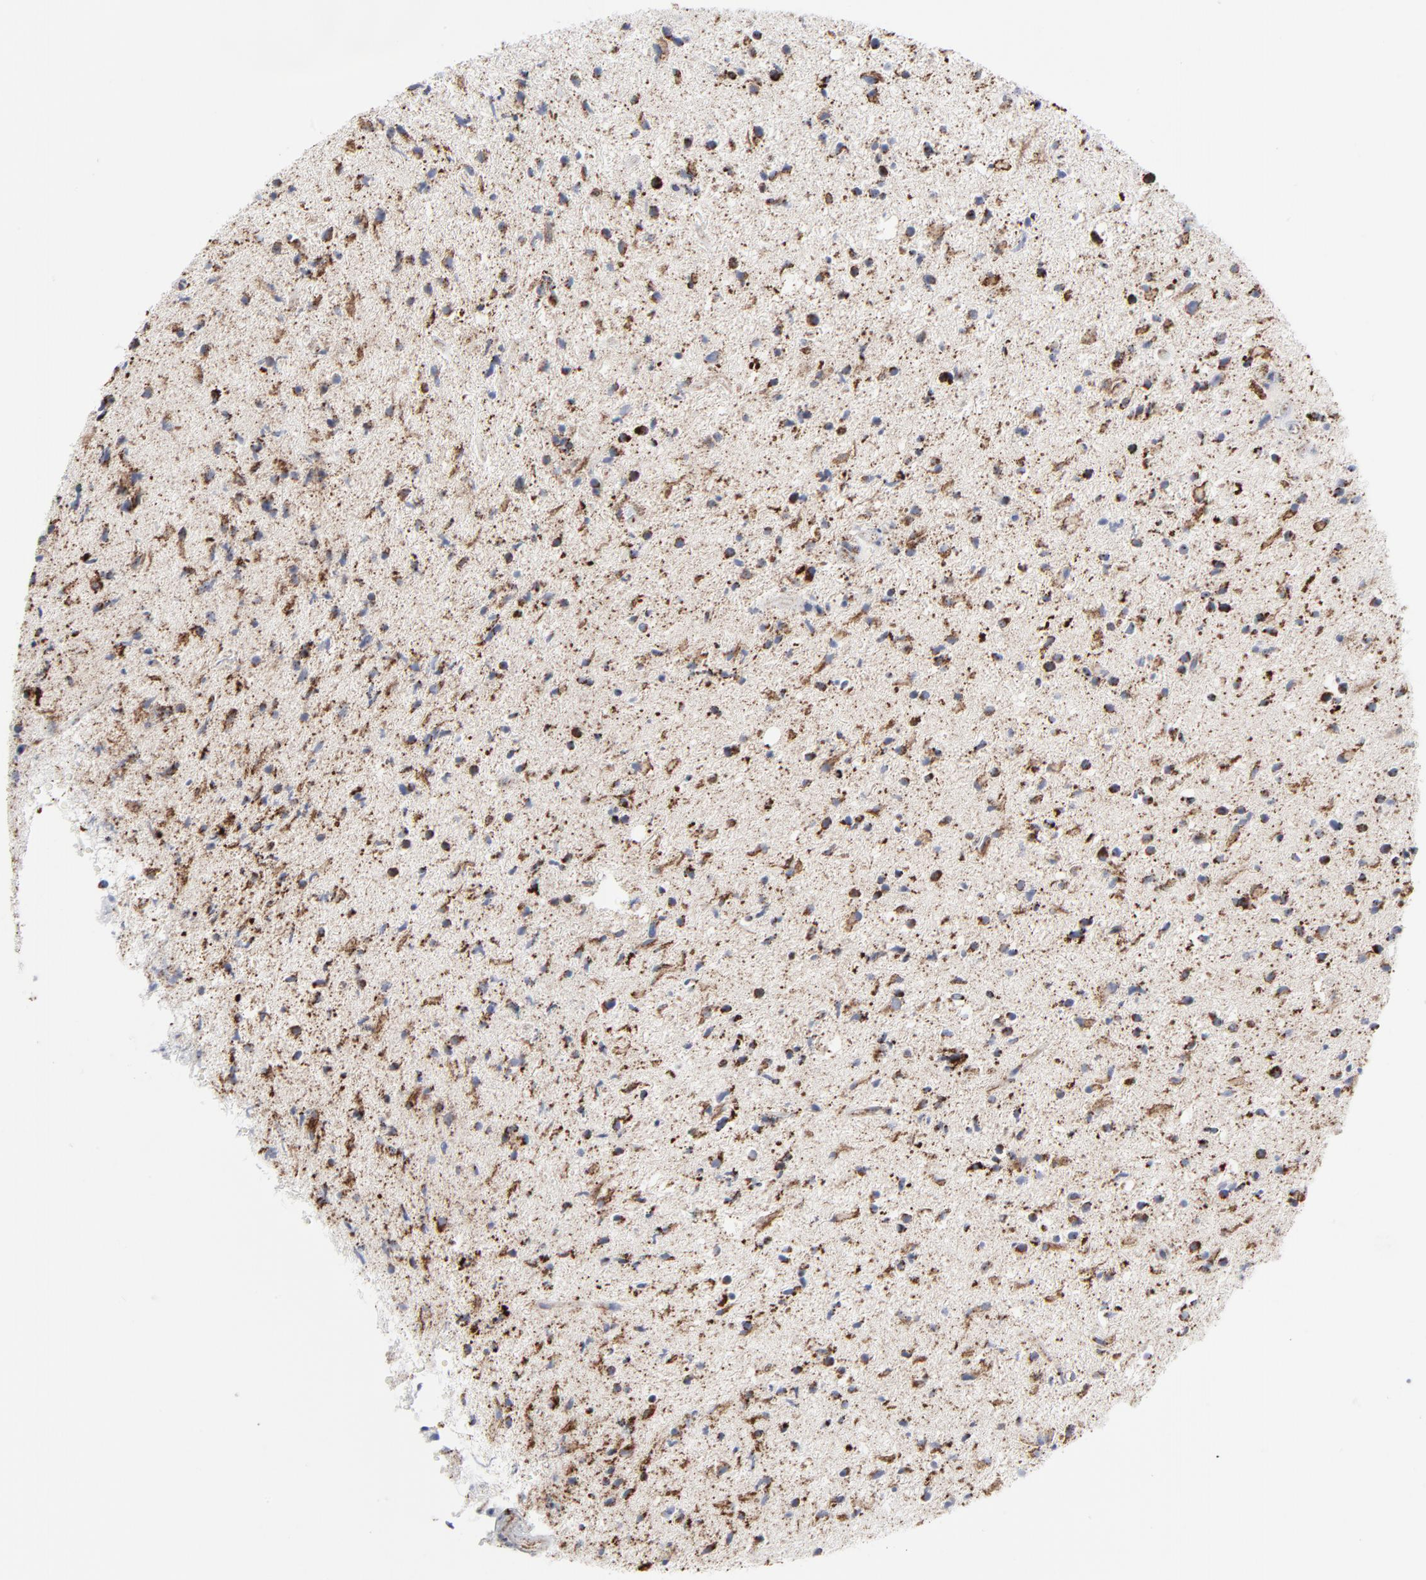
{"staining": {"intensity": "moderate", "quantity": "25%-75%", "location": "cytoplasmic/membranous"}, "tissue": "glioma", "cell_type": "Tumor cells", "image_type": "cancer", "snomed": [{"axis": "morphology", "description": "Glioma, malignant, High grade"}, {"axis": "topography", "description": "Brain"}], "caption": "Immunohistochemistry photomicrograph of neoplastic tissue: glioma stained using immunohistochemistry displays medium levels of moderate protein expression localized specifically in the cytoplasmic/membranous of tumor cells, appearing as a cytoplasmic/membranous brown color.", "gene": "TXNRD2", "patient": {"sex": "male", "age": 33}}